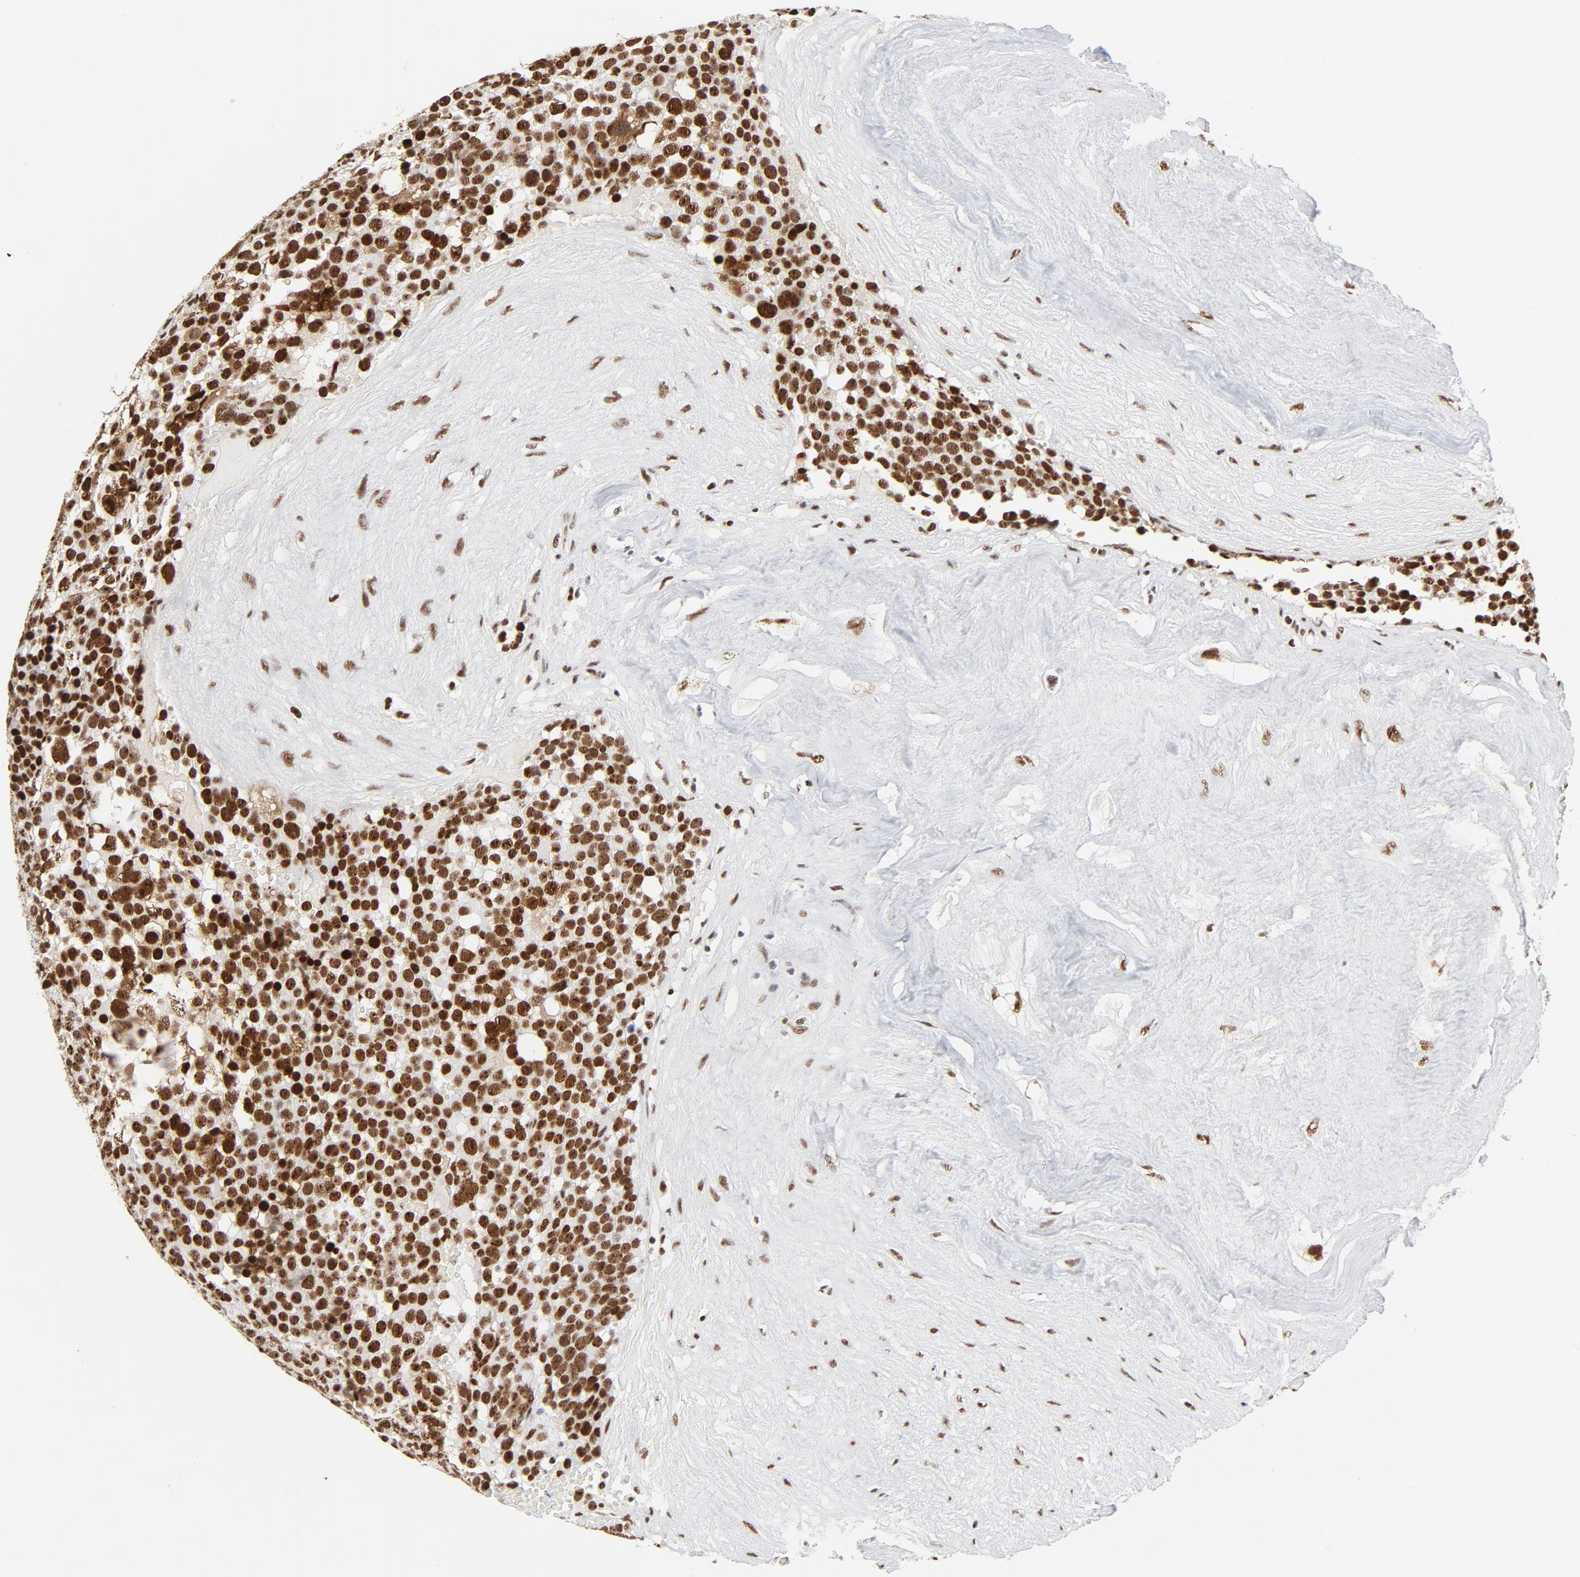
{"staining": {"intensity": "strong", "quantity": ">75%", "location": "nuclear"}, "tissue": "testis cancer", "cell_type": "Tumor cells", "image_type": "cancer", "snomed": [{"axis": "morphology", "description": "Seminoma, NOS"}, {"axis": "topography", "description": "Testis"}], "caption": "Testis cancer stained with immunohistochemistry exhibits strong nuclear staining in approximately >75% of tumor cells.", "gene": "GTF2H1", "patient": {"sex": "male", "age": 71}}